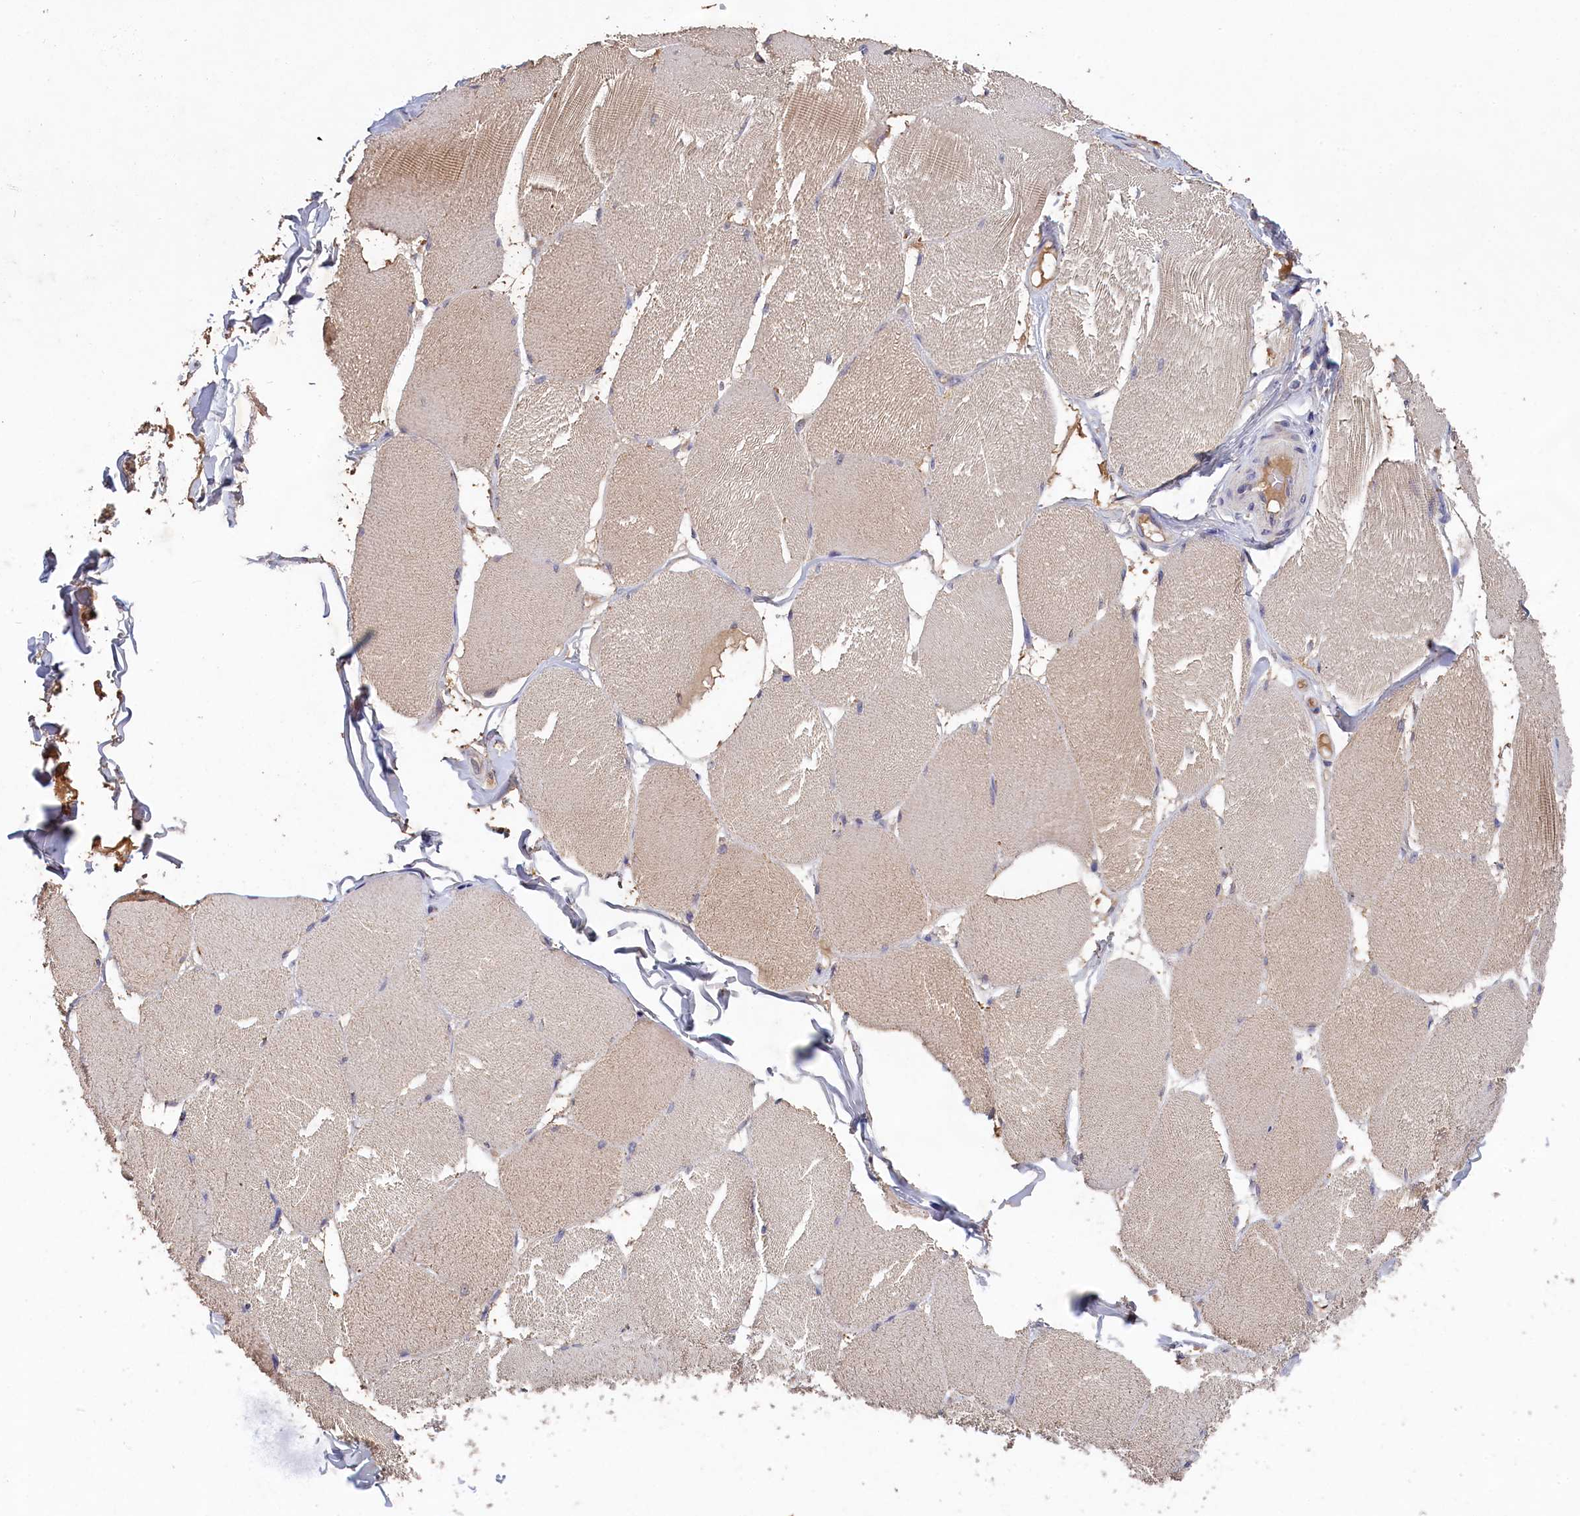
{"staining": {"intensity": "weak", "quantity": "<25%", "location": "cytoplasmic/membranous"}, "tissue": "skeletal muscle", "cell_type": "Myocytes", "image_type": "normal", "snomed": [{"axis": "morphology", "description": "Normal tissue, NOS"}, {"axis": "topography", "description": "Skin"}, {"axis": "topography", "description": "Skeletal muscle"}], "caption": "This is an immunohistochemistry histopathology image of normal human skeletal muscle. There is no staining in myocytes.", "gene": "CELF5", "patient": {"sex": "male", "age": 83}}